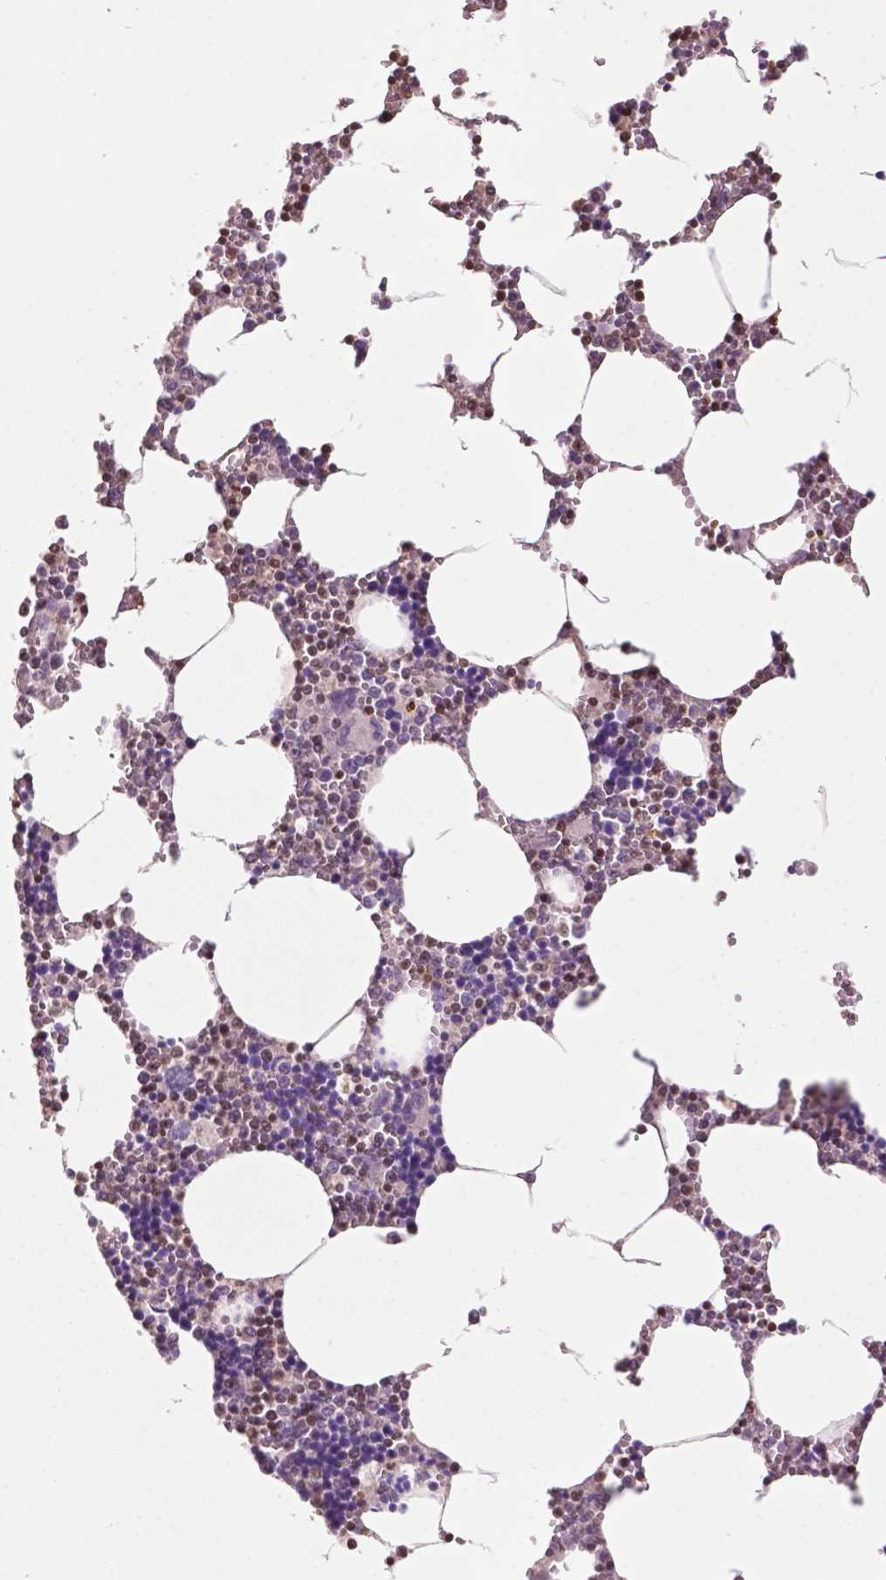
{"staining": {"intensity": "negative", "quantity": "none", "location": "none"}, "tissue": "bone marrow", "cell_type": "Hematopoietic cells", "image_type": "normal", "snomed": [{"axis": "morphology", "description": "Normal tissue, NOS"}, {"axis": "topography", "description": "Bone marrow"}], "caption": "Protein analysis of benign bone marrow displays no significant staining in hematopoietic cells.", "gene": "TBC1D10C", "patient": {"sex": "male", "age": 54}}